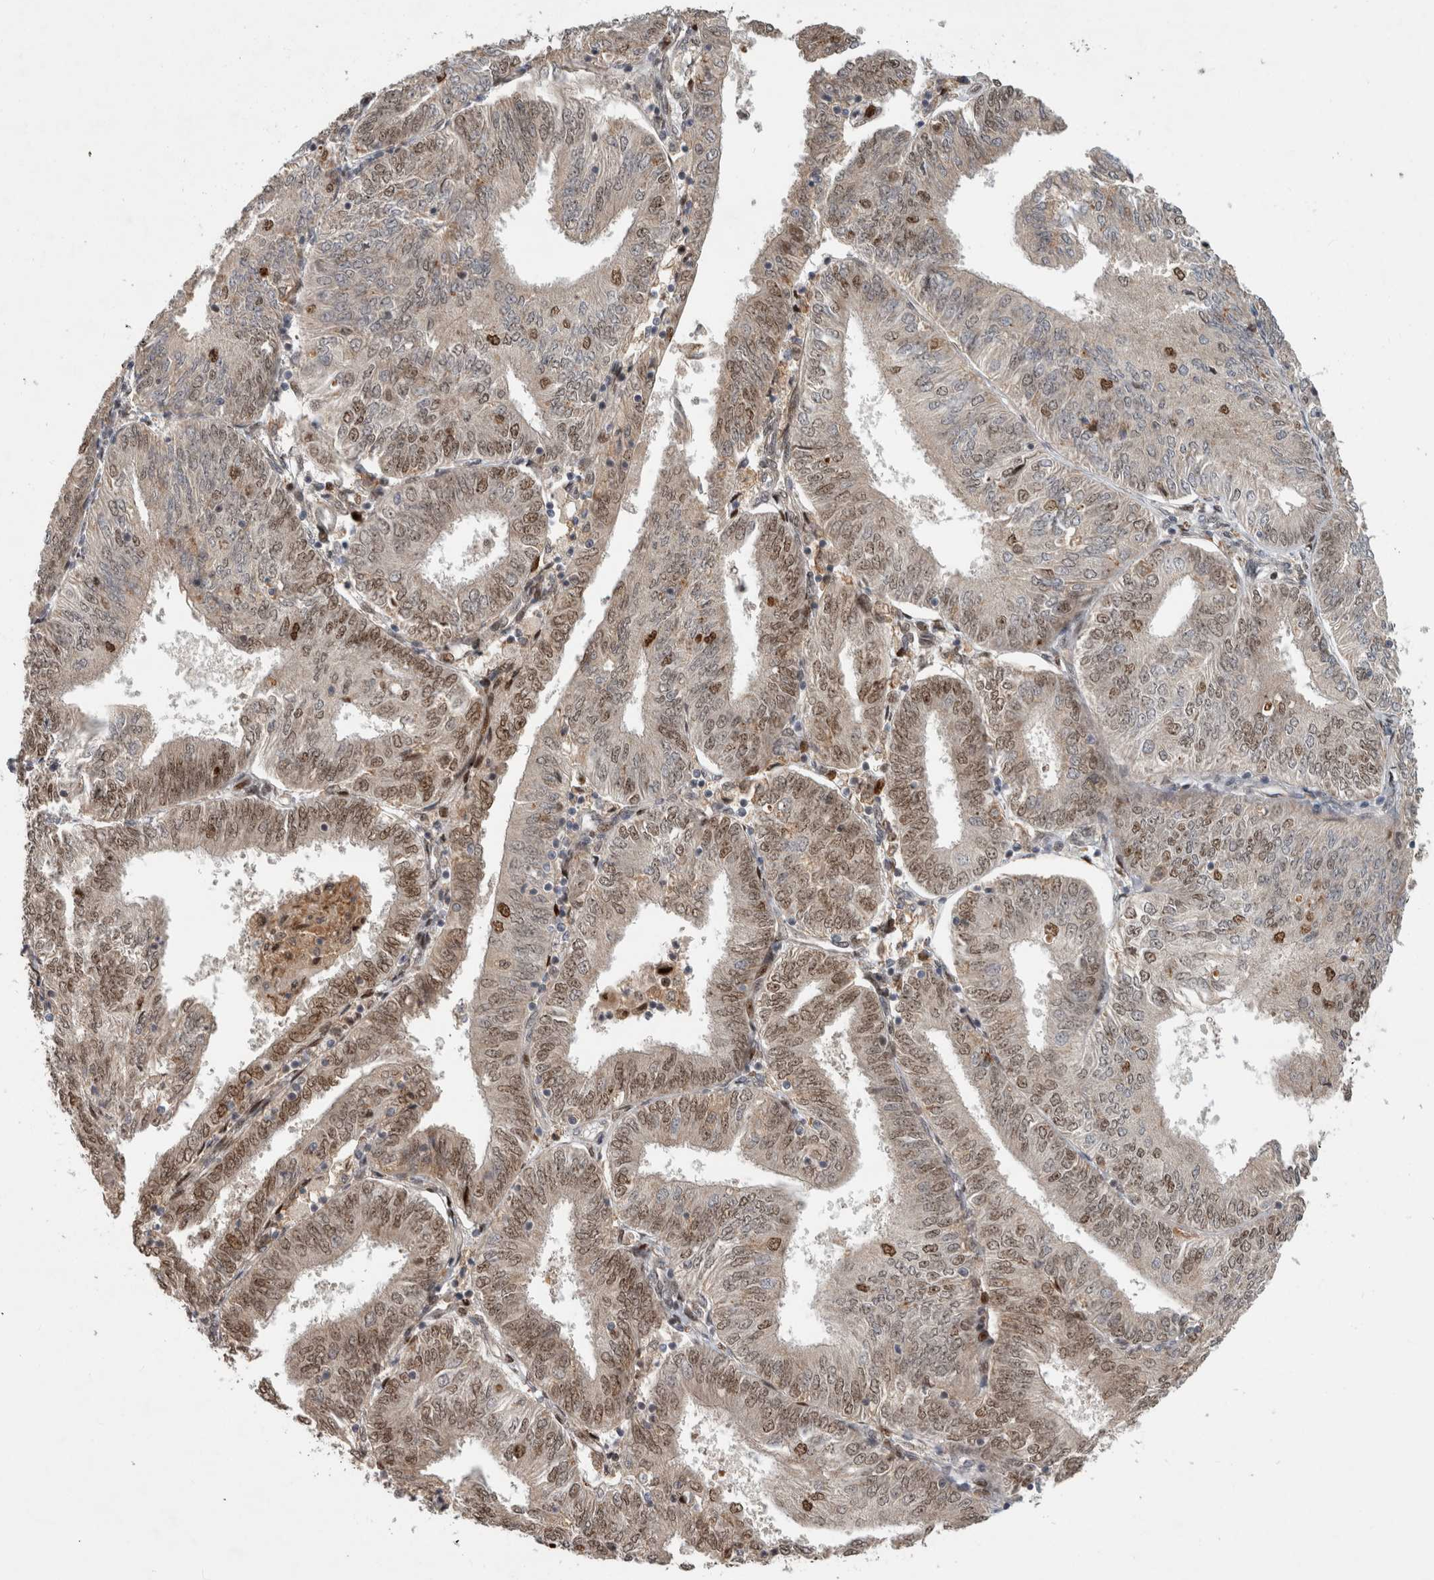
{"staining": {"intensity": "moderate", "quantity": ">75%", "location": "cytoplasmic/membranous,nuclear"}, "tissue": "endometrial cancer", "cell_type": "Tumor cells", "image_type": "cancer", "snomed": [{"axis": "morphology", "description": "Adenocarcinoma, NOS"}, {"axis": "topography", "description": "Endometrium"}], "caption": "About >75% of tumor cells in endometrial cancer exhibit moderate cytoplasmic/membranous and nuclear protein staining as visualized by brown immunohistochemical staining.", "gene": "INSRR", "patient": {"sex": "female", "age": 58}}